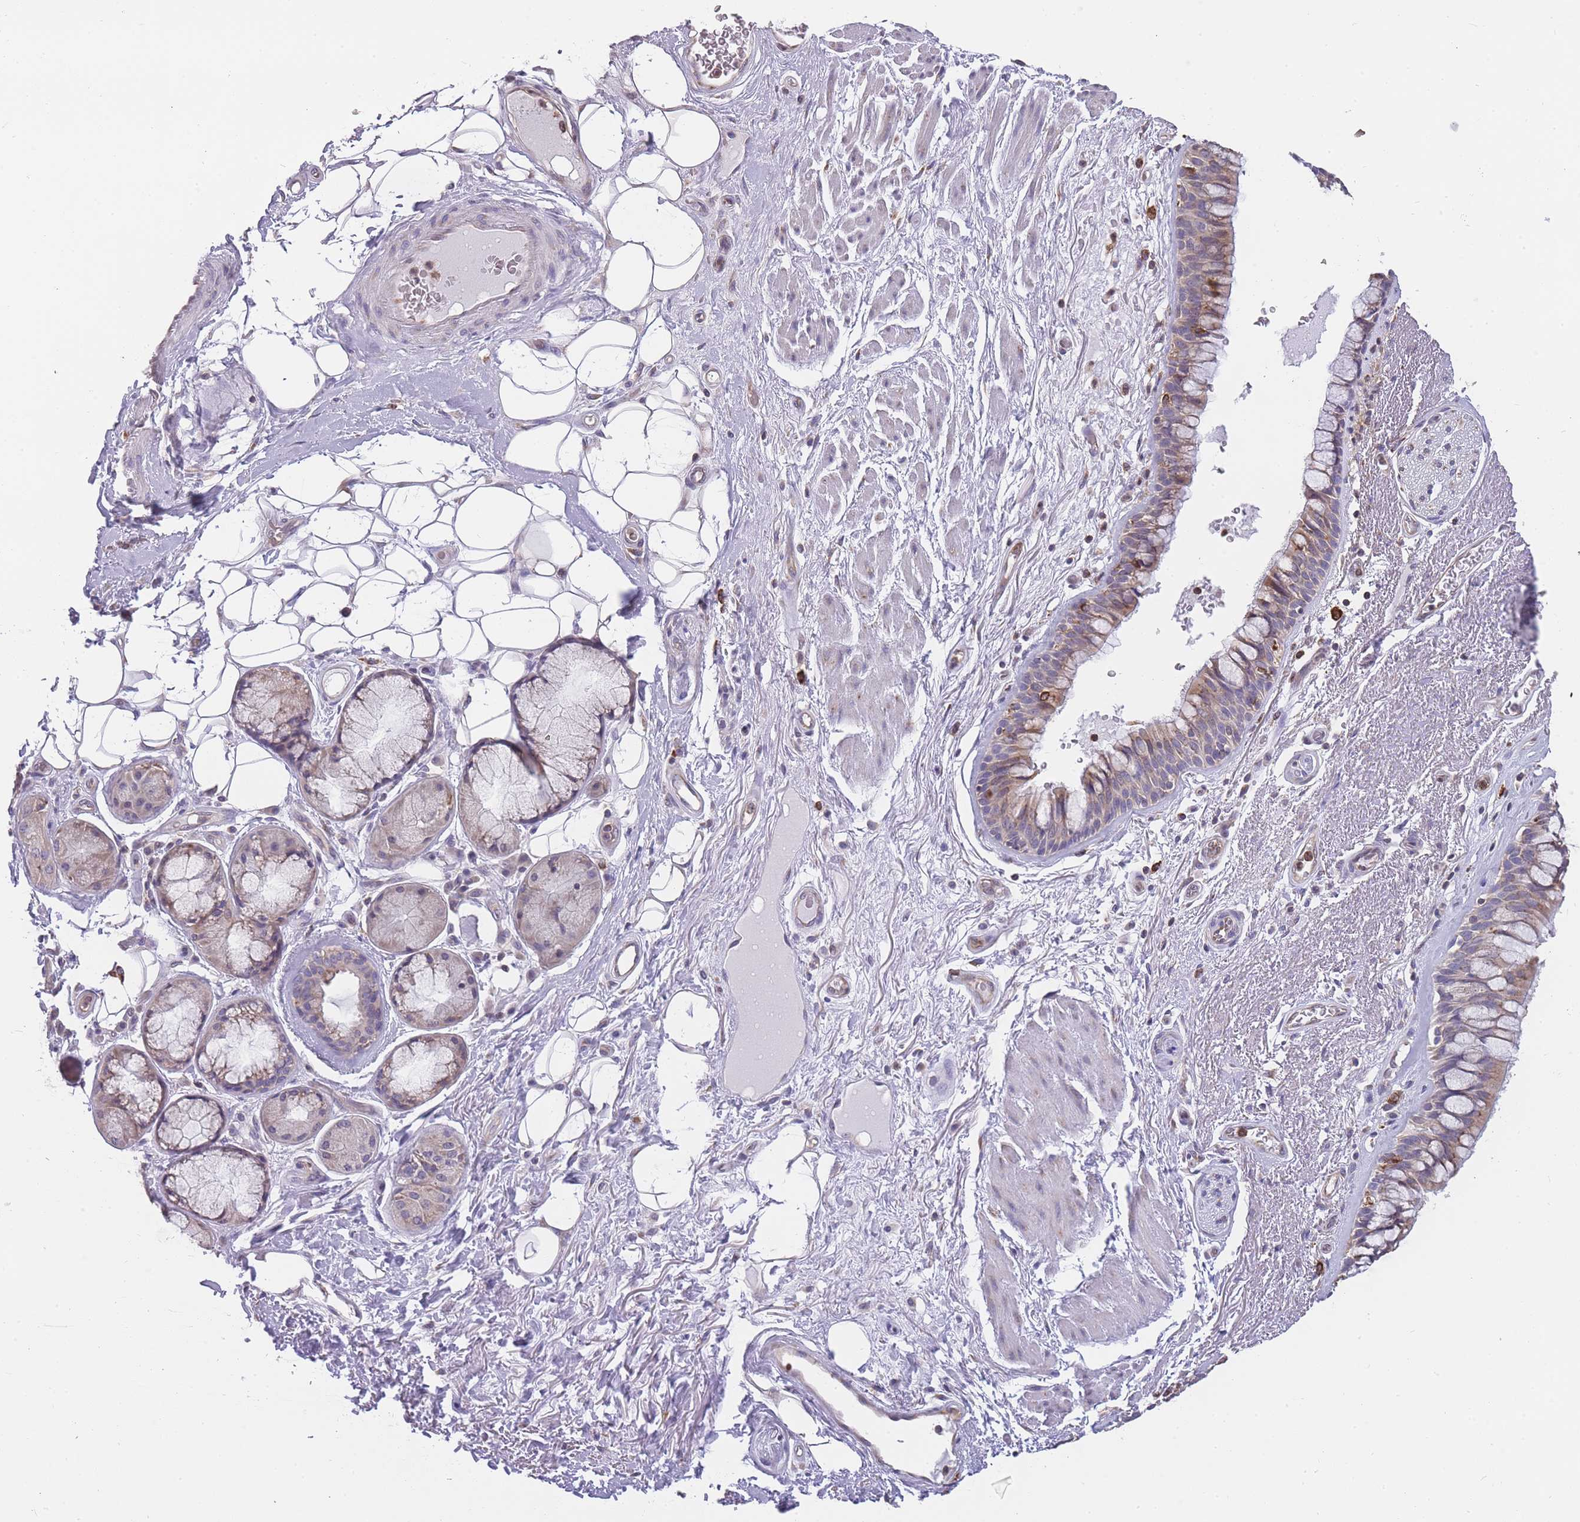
{"staining": {"intensity": "moderate", "quantity": "25%-75%", "location": "cytoplasmic/membranous"}, "tissue": "bronchus", "cell_type": "Respiratory epithelial cells", "image_type": "normal", "snomed": [{"axis": "morphology", "description": "Normal tissue, NOS"}, {"axis": "morphology", "description": "Squamous cell carcinoma, NOS"}, {"axis": "topography", "description": "Lymph node"}, {"axis": "topography", "description": "Bronchus"}, {"axis": "topography", "description": "Lung"}], "caption": "Unremarkable bronchus shows moderate cytoplasmic/membranous expression in about 25%-75% of respiratory epithelial cells, visualized by immunohistochemistry. (DAB (3,3'-diaminobenzidine) IHC with brightfield microscopy, high magnification).", "gene": "ZNF662", "patient": {"sex": "male", "age": 66}}